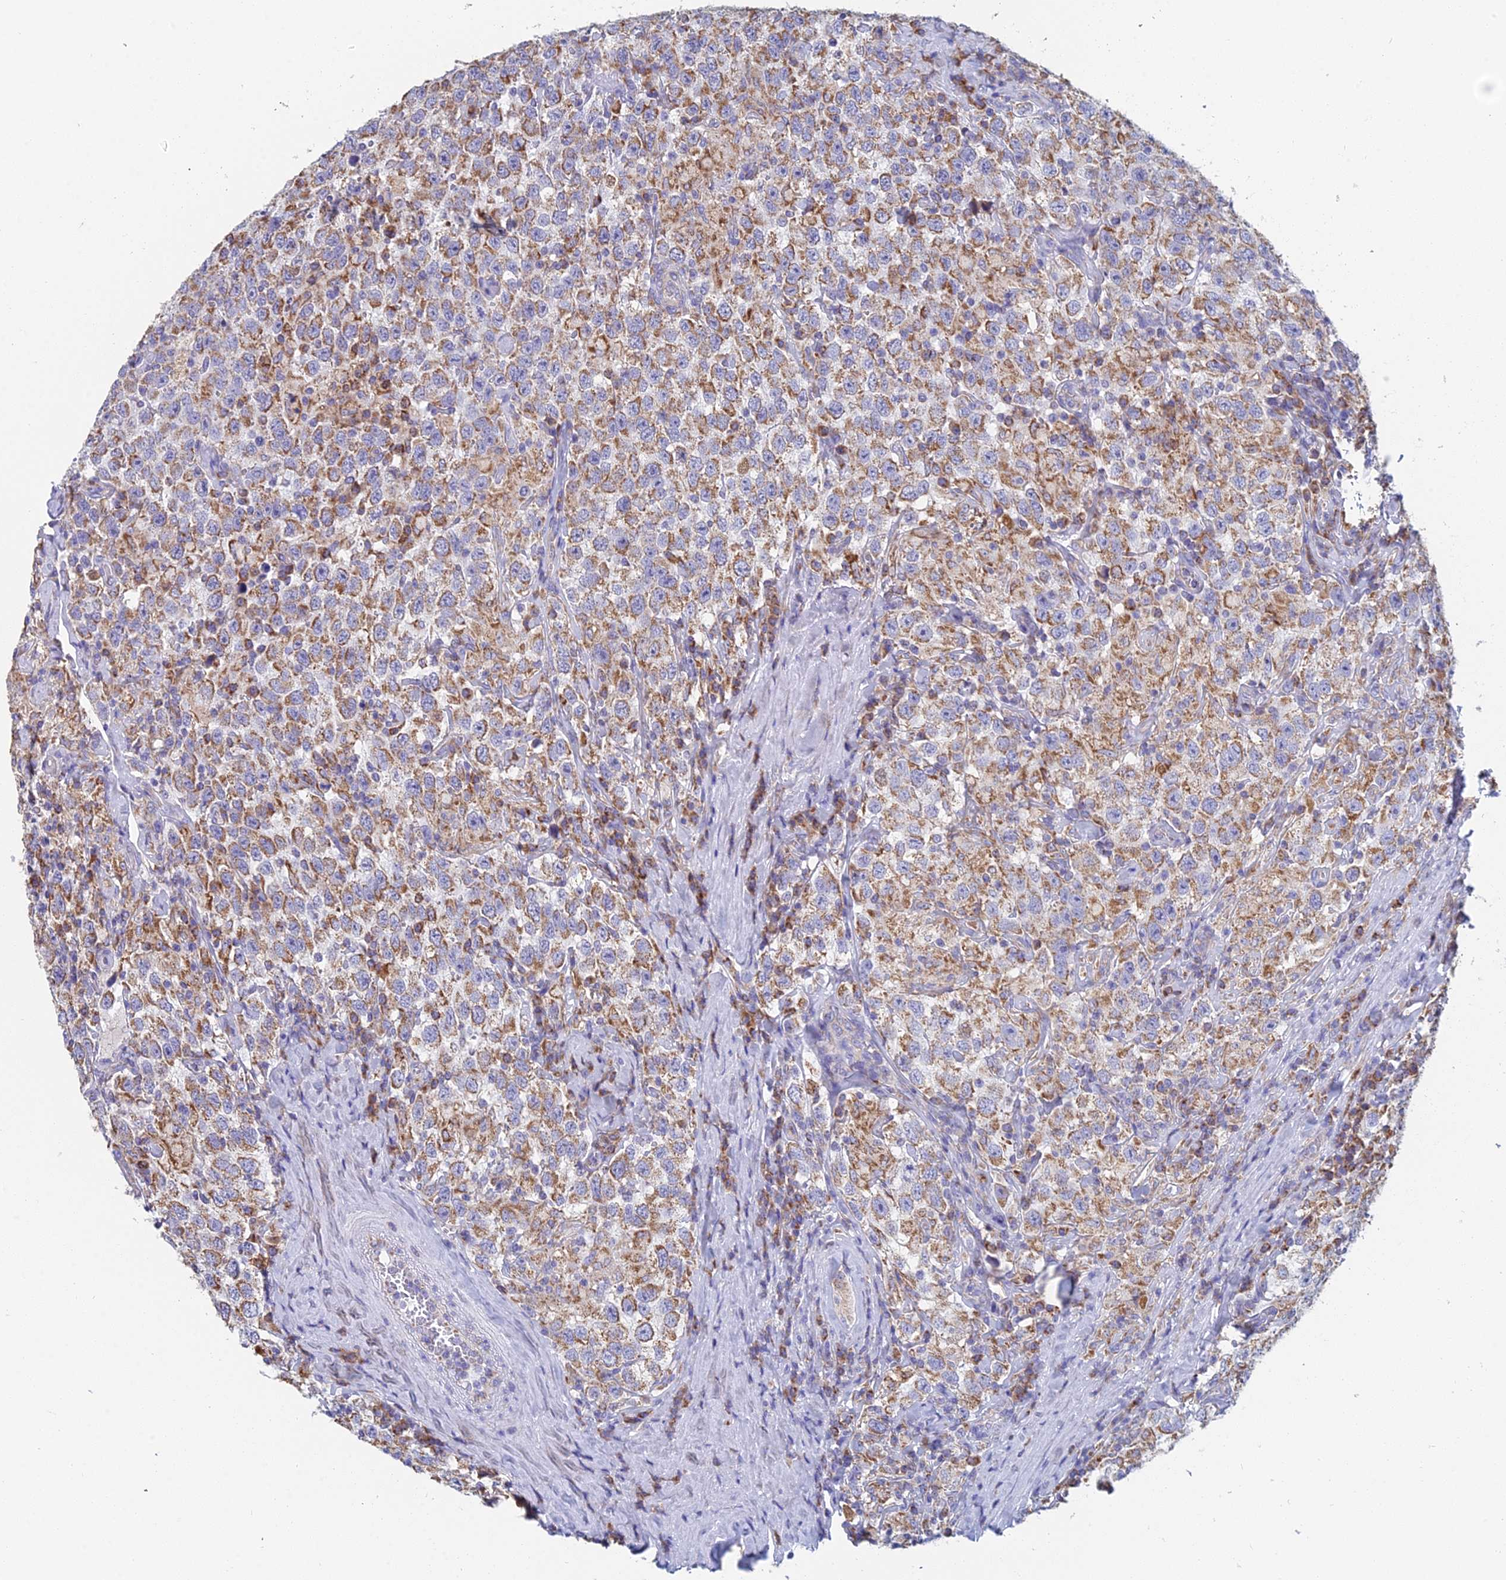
{"staining": {"intensity": "moderate", "quantity": ">75%", "location": "cytoplasmic/membranous"}, "tissue": "testis cancer", "cell_type": "Tumor cells", "image_type": "cancer", "snomed": [{"axis": "morphology", "description": "Seminoma, NOS"}, {"axis": "topography", "description": "Testis"}], "caption": "This photomicrograph displays testis seminoma stained with immunohistochemistry to label a protein in brown. The cytoplasmic/membranous of tumor cells show moderate positivity for the protein. Nuclei are counter-stained blue.", "gene": "CRACR2B", "patient": {"sex": "male", "age": 41}}